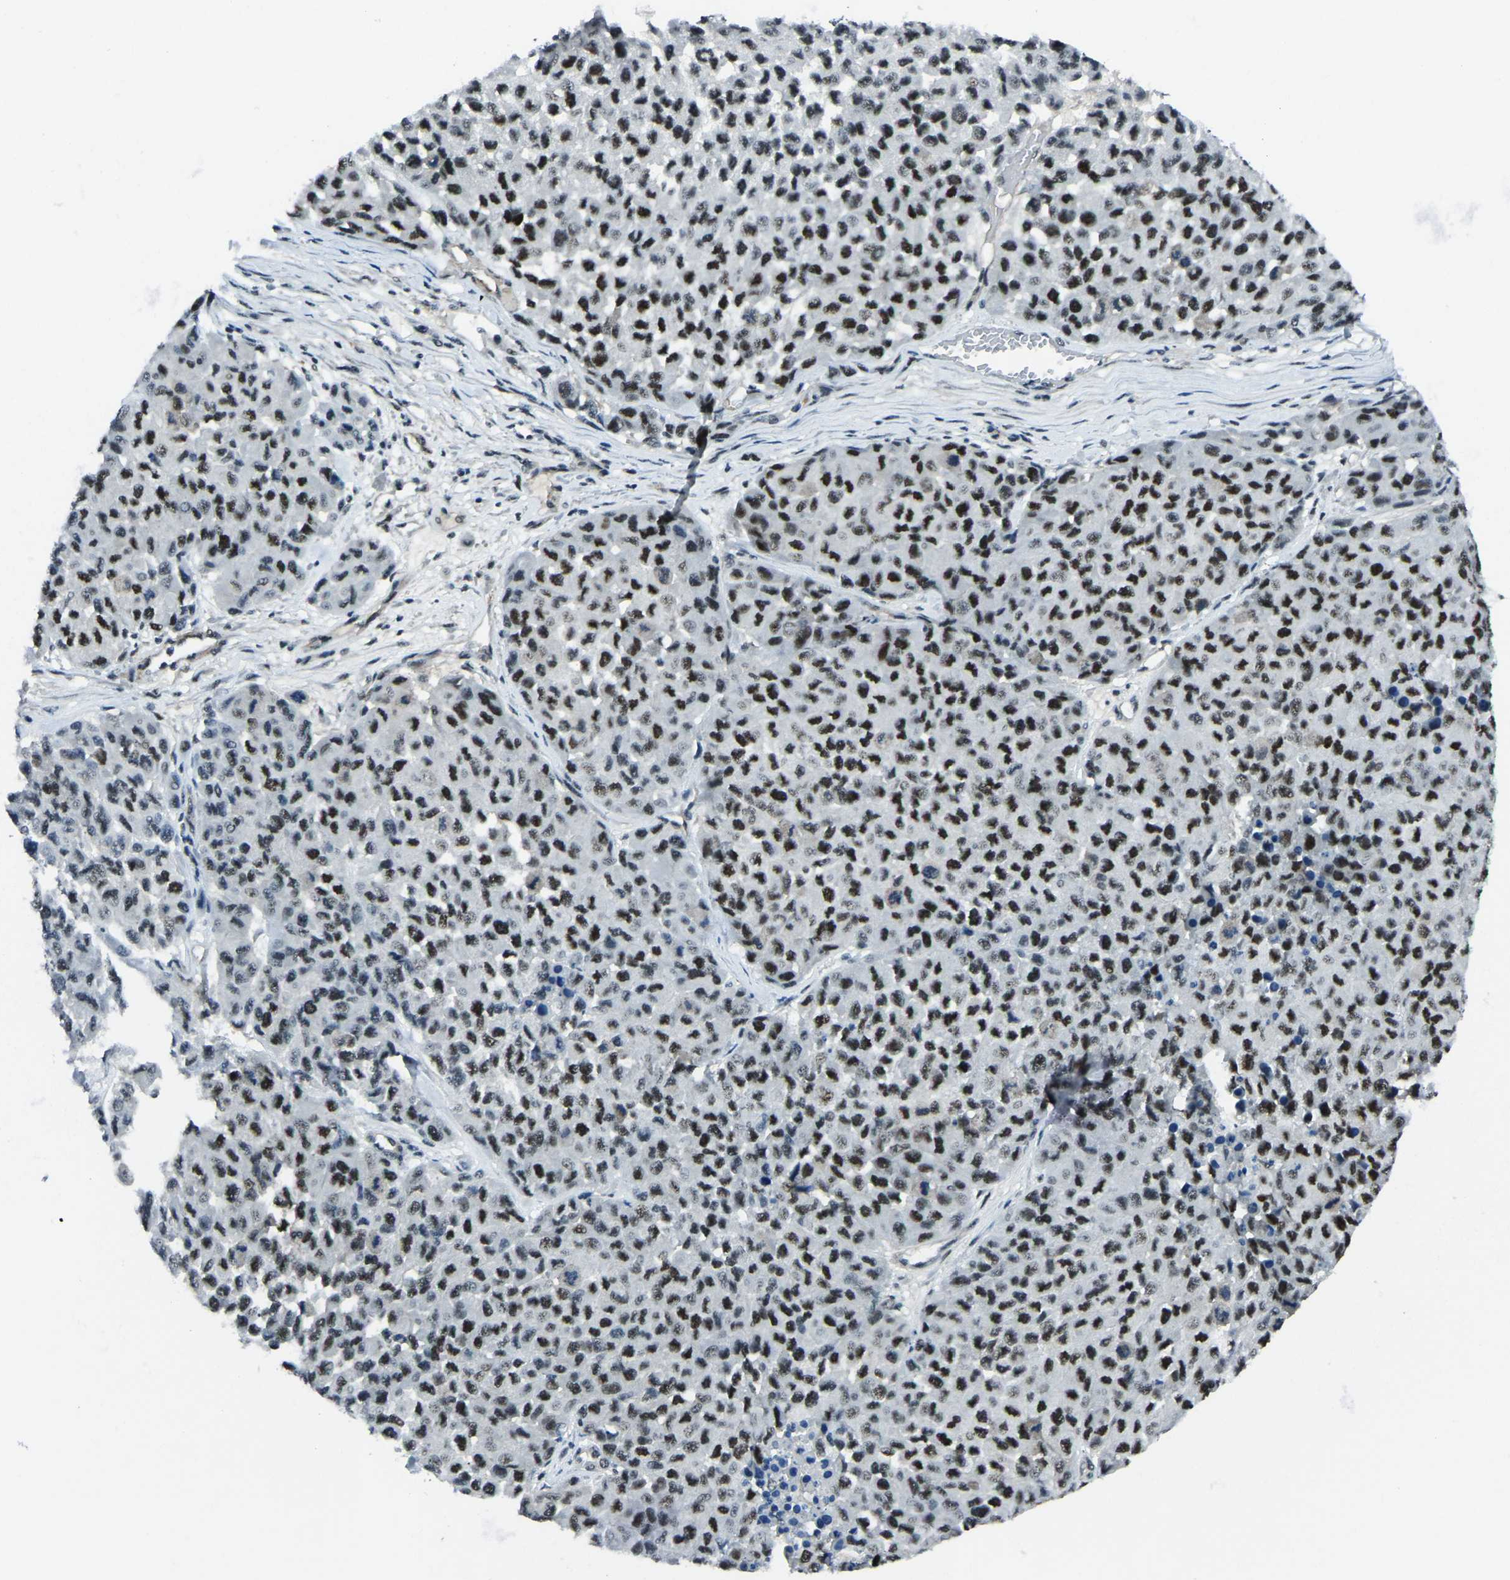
{"staining": {"intensity": "strong", "quantity": ">75%", "location": "nuclear"}, "tissue": "melanoma", "cell_type": "Tumor cells", "image_type": "cancer", "snomed": [{"axis": "morphology", "description": "Malignant melanoma, NOS"}, {"axis": "topography", "description": "Skin"}], "caption": "Approximately >75% of tumor cells in malignant melanoma display strong nuclear protein expression as visualized by brown immunohistochemical staining.", "gene": "PRCC", "patient": {"sex": "male", "age": 62}}